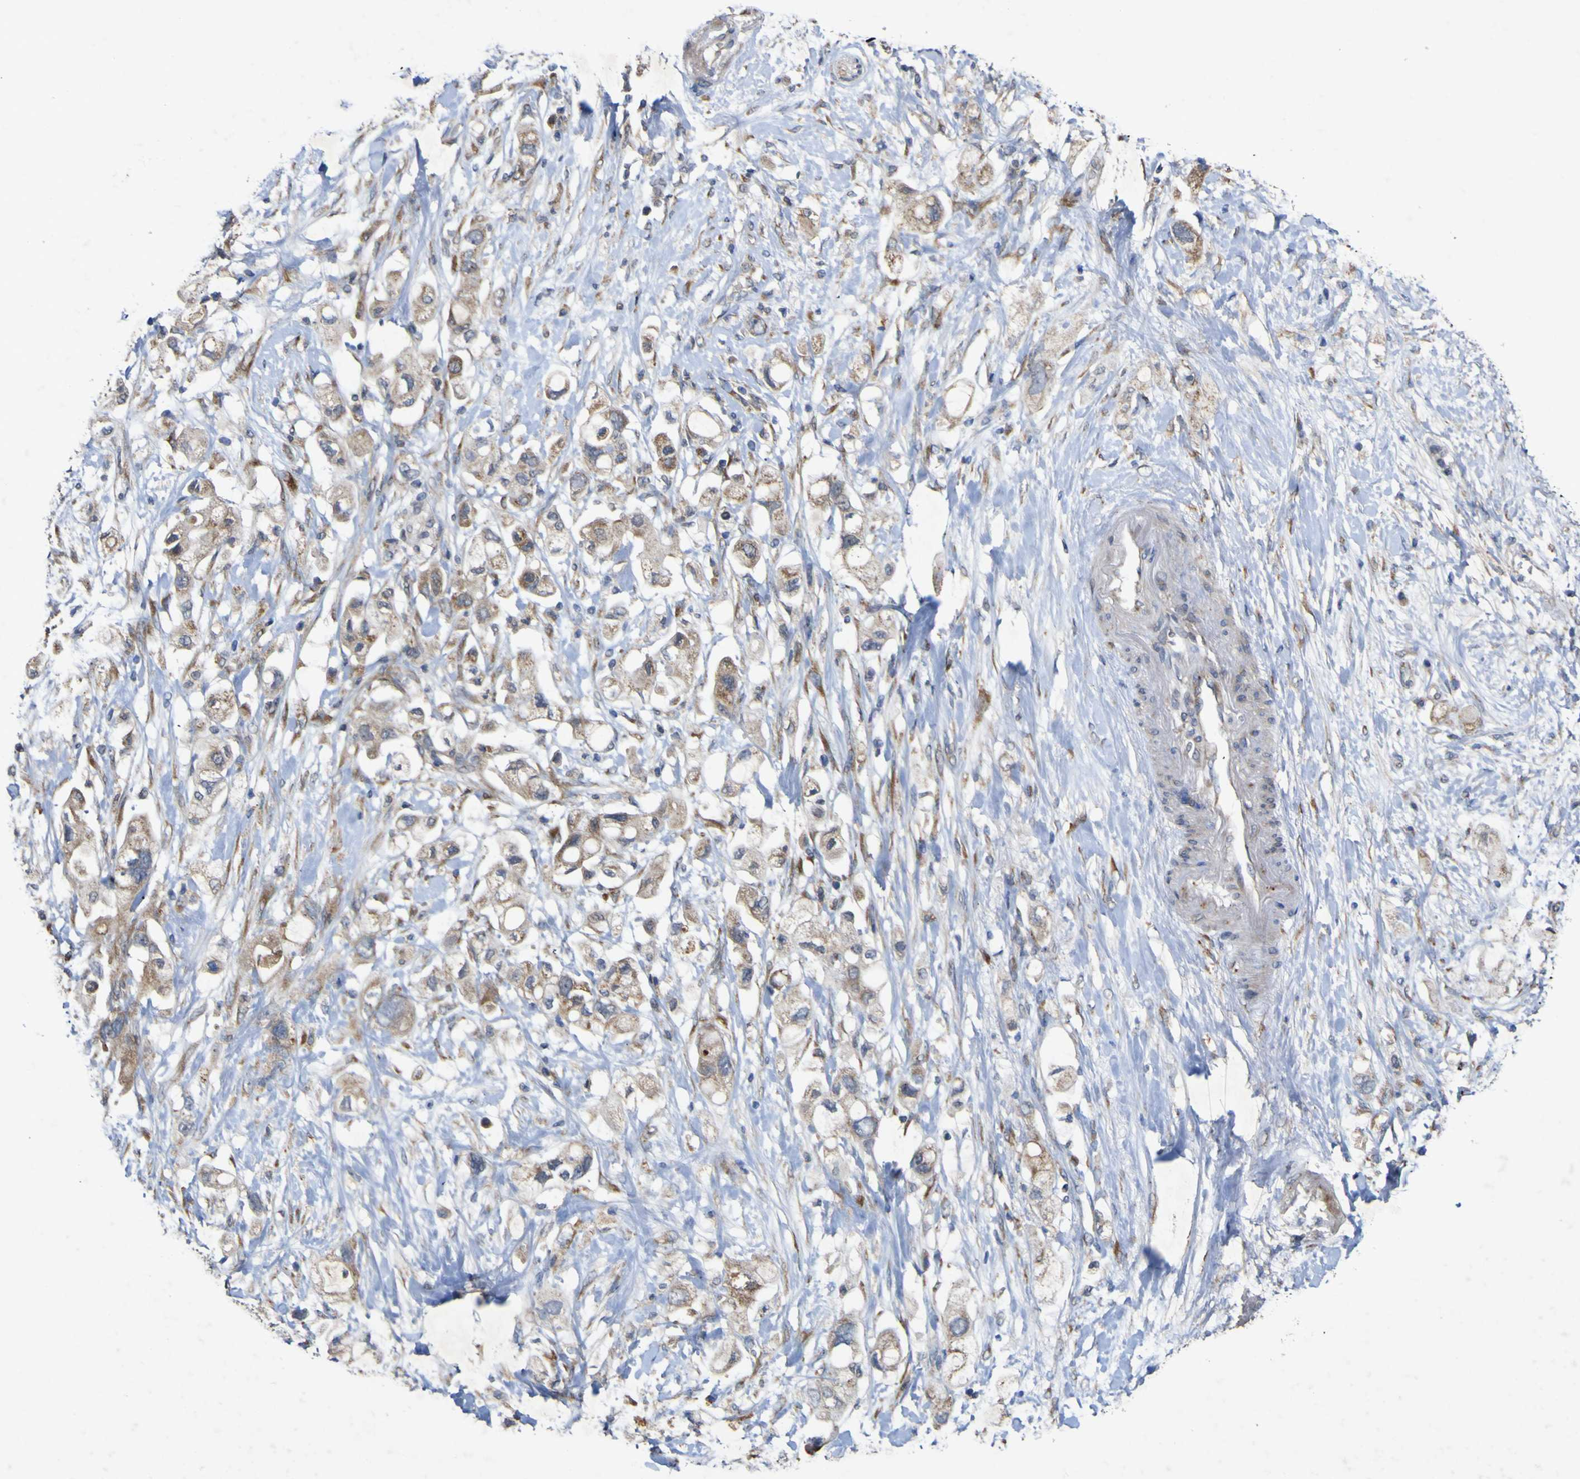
{"staining": {"intensity": "moderate", "quantity": ">75%", "location": "cytoplasmic/membranous"}, "tissue": "pancreatic cancer", "cell_type": "Tumor cells", "image_type": "cancer", "snomed": [{"axis": "morphology", "description": "Adenocarcinoma, NOS"}, {"axis": "topography", "description": "Pancreas"}], "caption": "Pancreatic cancer stained with DAB IHC shows medium levels of moderate cytoplasmic/membranous positivity in approximately >75% of tumor cells. Nuclei are stained in blue.", "gene": "IRAK2", "patient": {"sex": "female", "age": 56}}